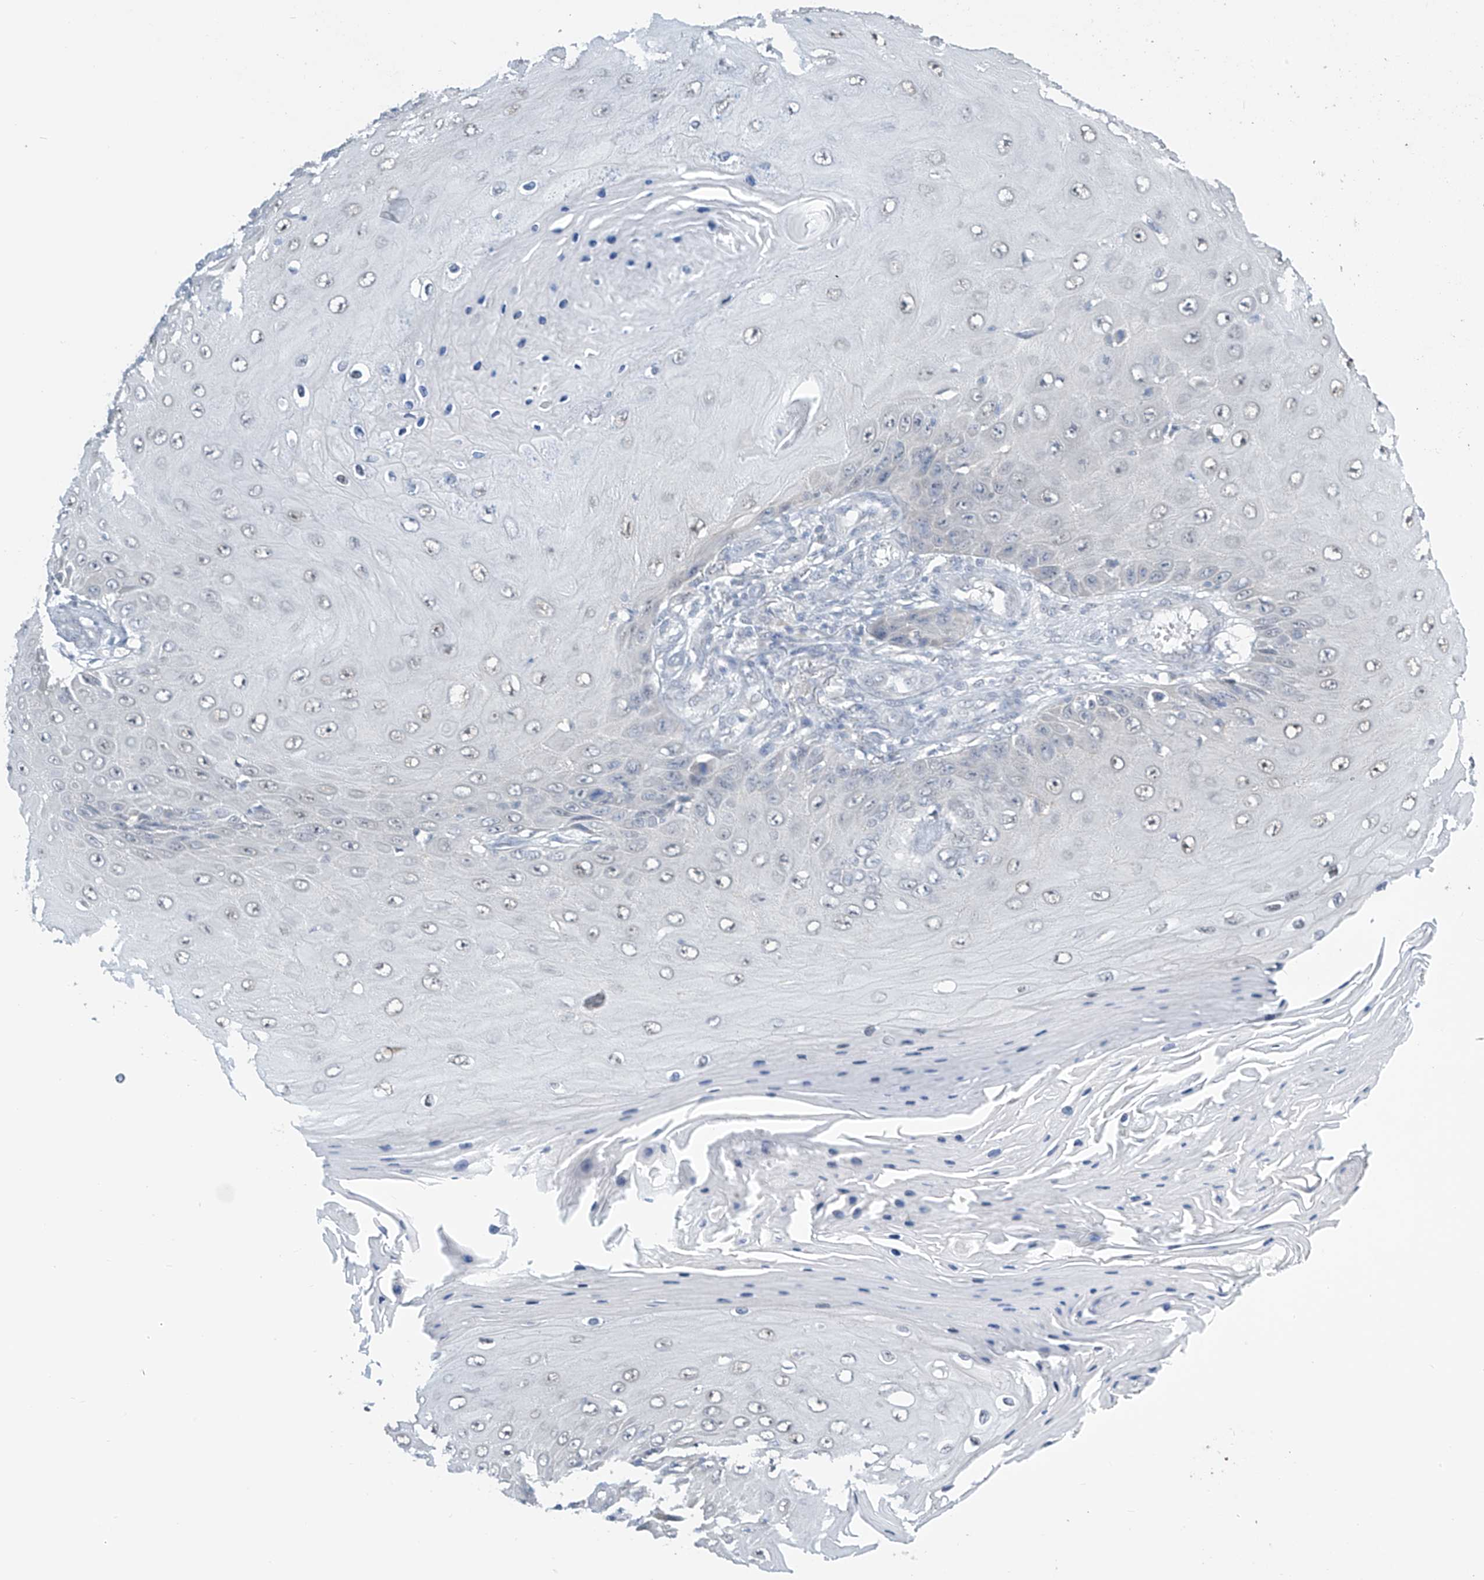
{"staining": {"intensity": "negative", "quantity": "none", "location": "none"}, "tissue": "skin cancer", "cell_type": "Tumor cells", "image_type": "cancer", "snomed": [{"axis": "morphology", "description": "Squamous cell carcinoma, NOS"}, {"axis": "topography", "description": "Skin"}], "caption": "This is a image of immunohistochemistry staining of squamous cell carcinoma (skin), which shows no positivity in tumor cells.", "gene": "APLF", "patient": {"sex": "female", "age": 73}}